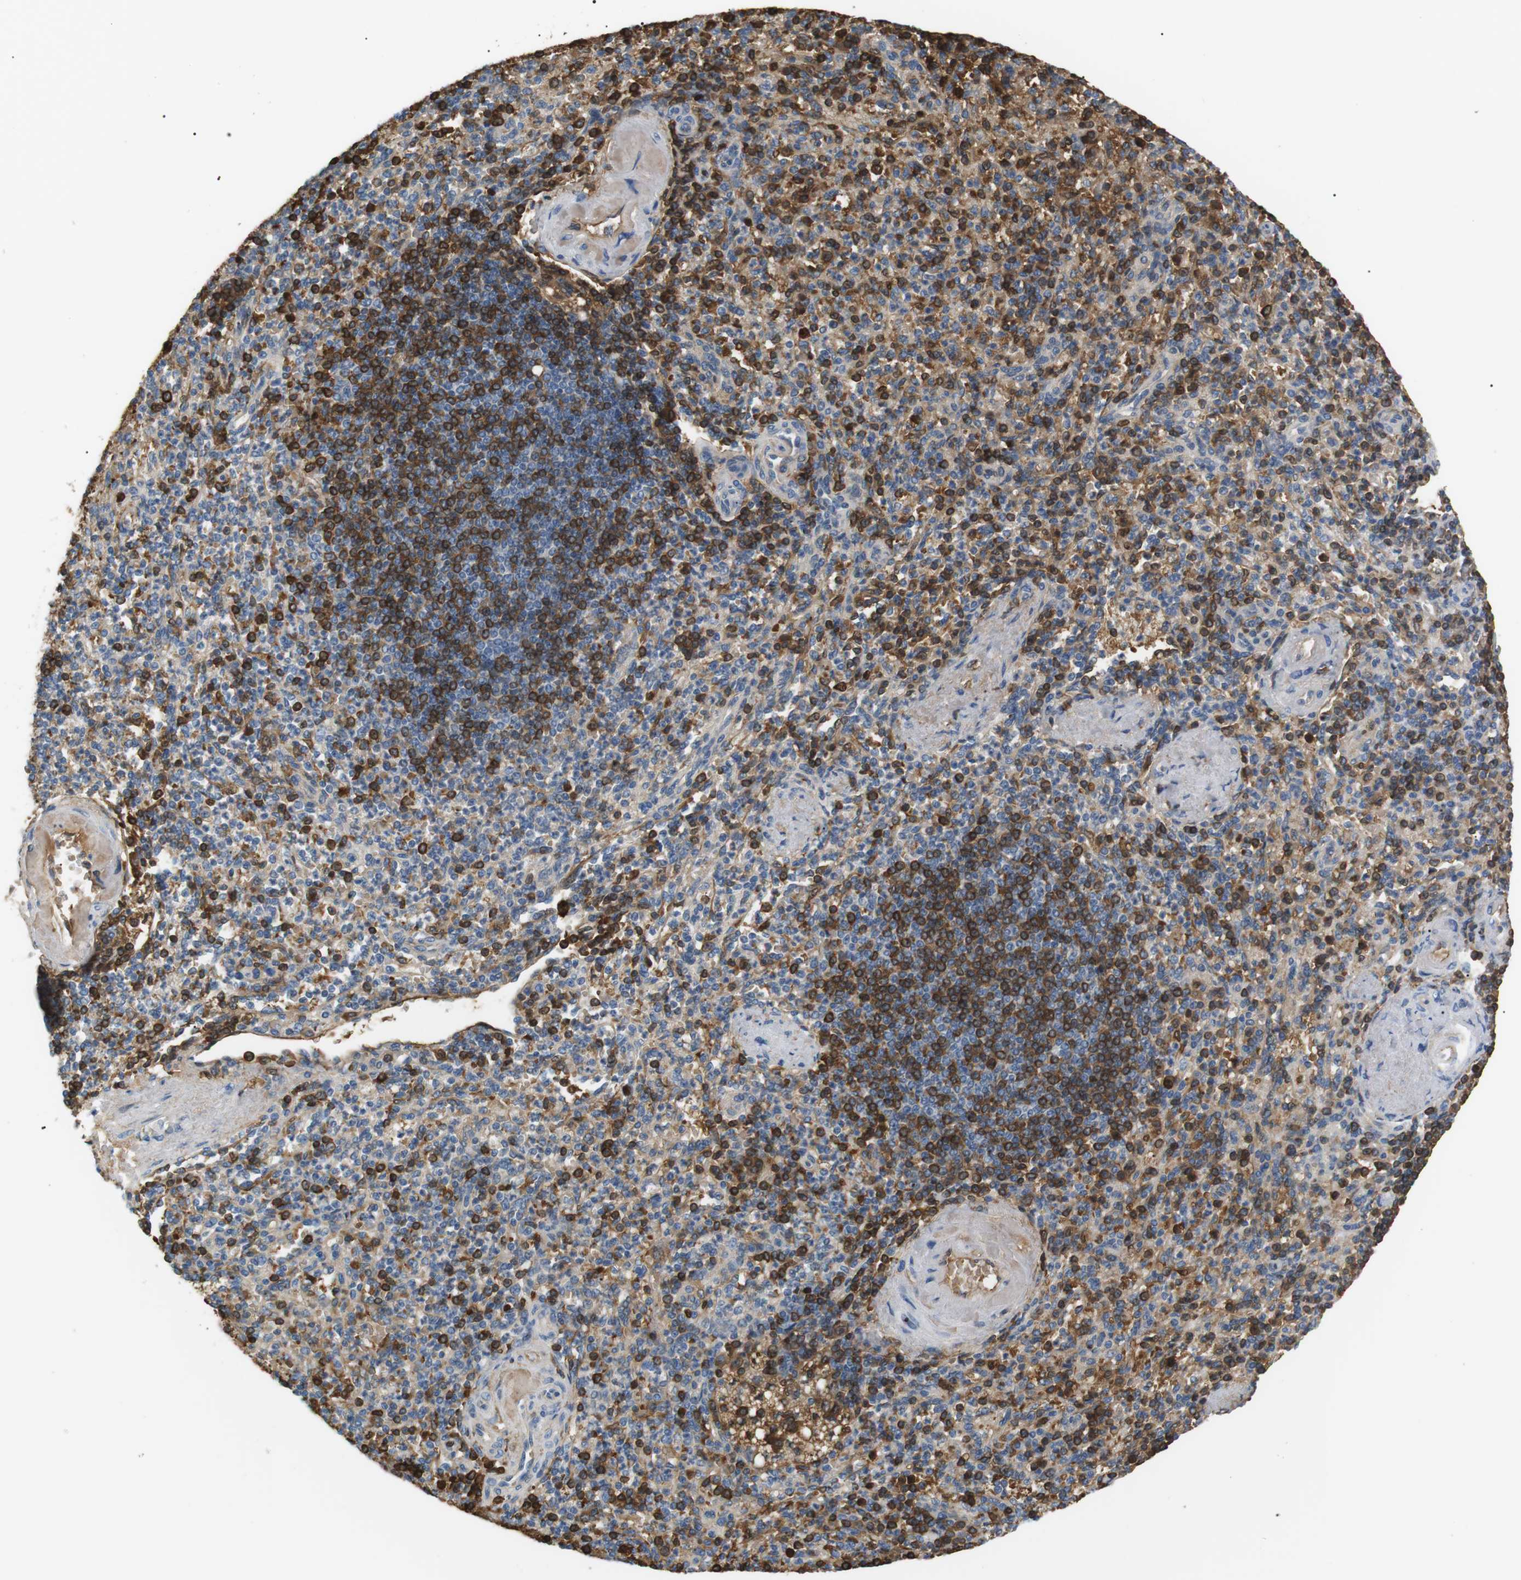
{"staining": {"intensity": "weak", "quantity": "25%-75%", "location": "cytoplasmic/membranous"}, "tissue": "spleen", "cell_type": "Cells in red pulp", "image_type": "normal", "snomed": [{"axis": "morphology", "description": "Normal tissue, NOS"}, {"axis": "topography", "description": "Spleen"}], "caption": "Spleen was stained to show a protein in brown. There is low levels of weak cytoplasmic/membranous staining in approximately 25%-75% of cells in red pulp. (Brightfield microscopy of DAB IHC at high magnification).", "gene": "ADCY10", "patient": {"sex": "female", "age": 74}}